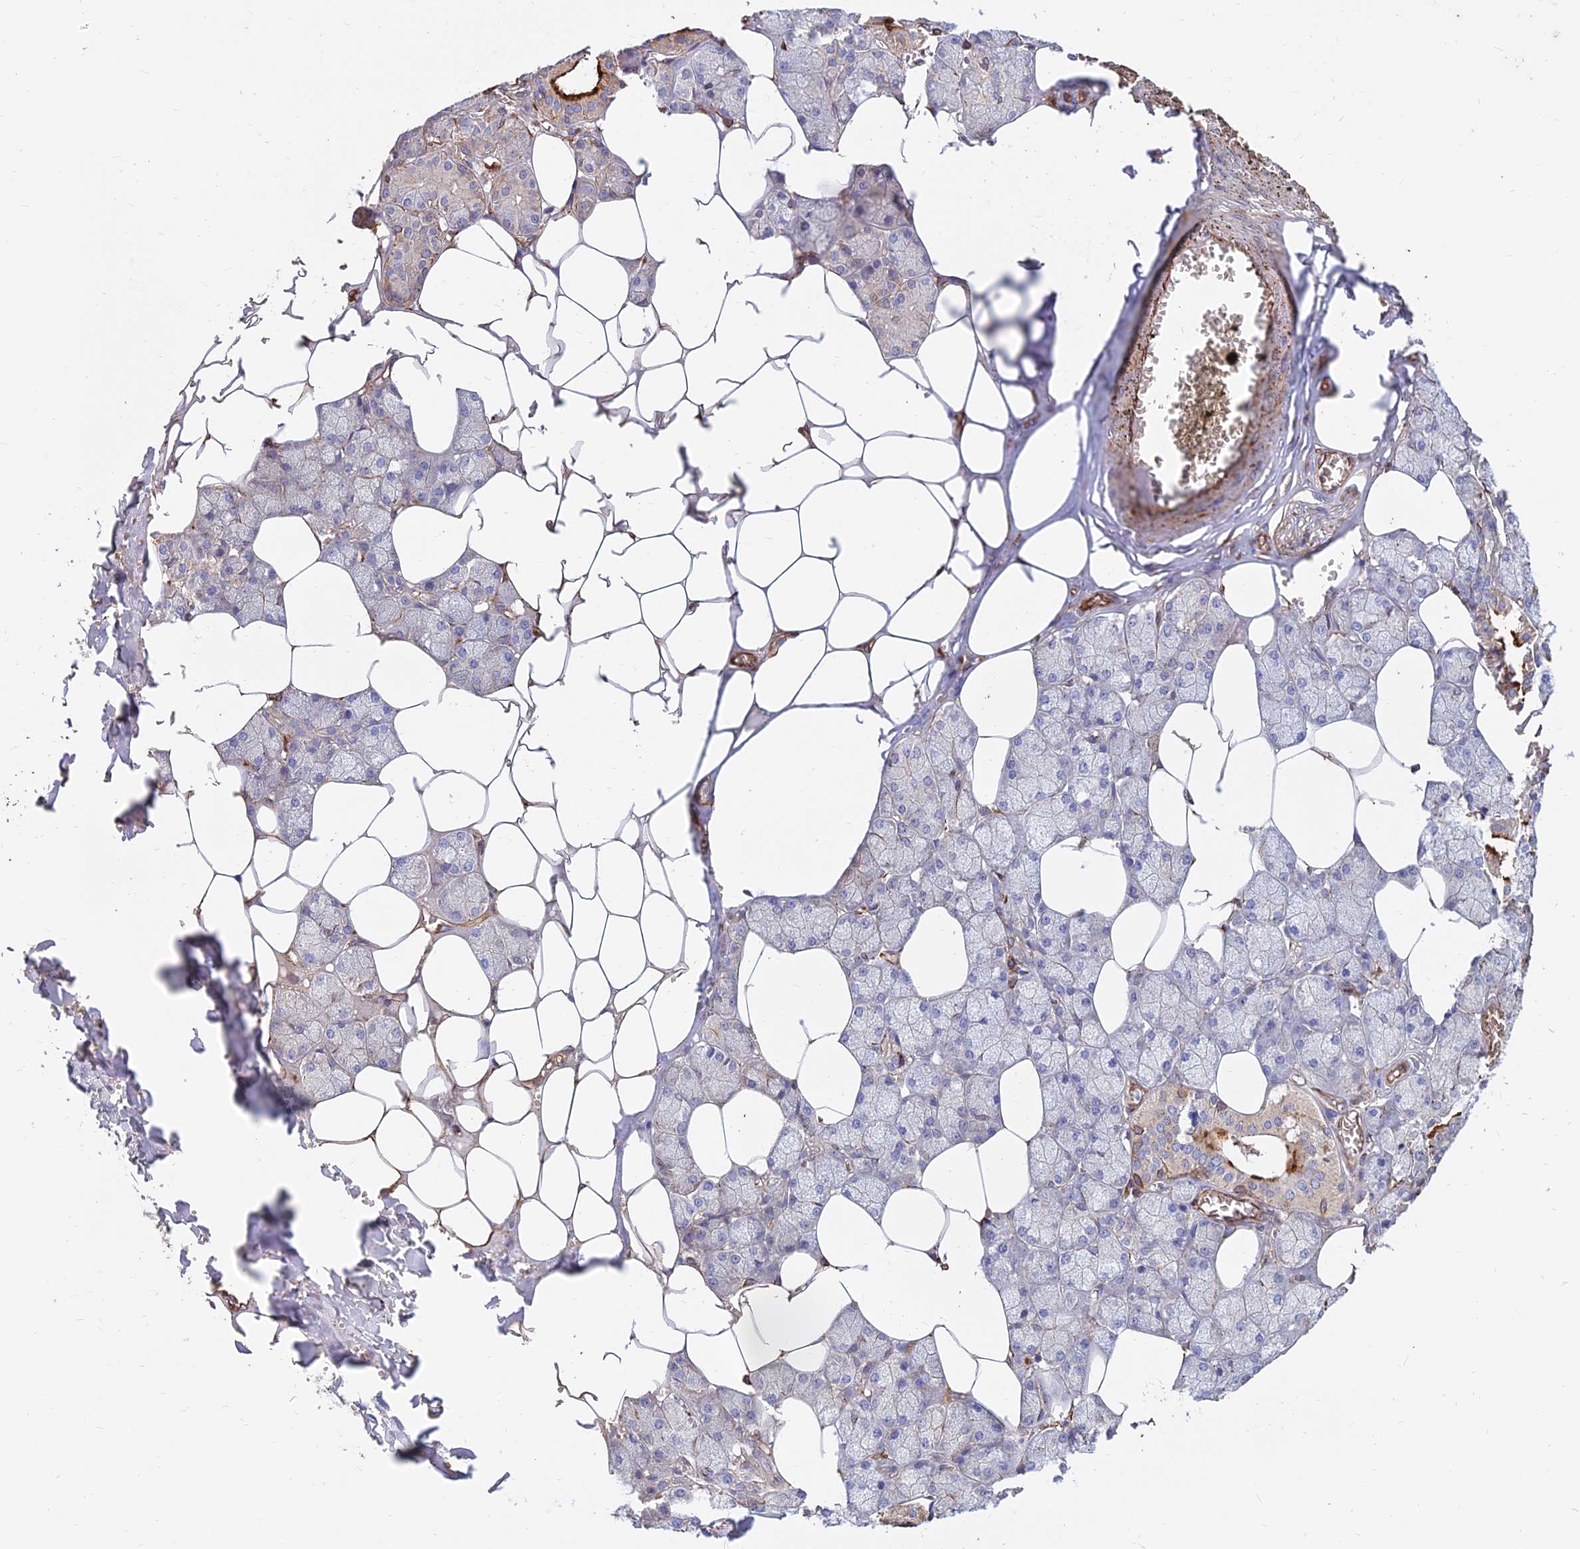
{"staining": {"intensity": "strong", "quantity": "<25%", "location": "cytoplasmic/membranous"}, "tissue": "salivary gland", "cell_type": "Glandular cells", "image_type": "normal", "snomed": [{"axis": "morphology", "description": "Normal tissue, NOS"}, {"axis": "topography", "description": "Salivary gland"}], "caption": "Immunohistochemistry of unremarkable salivary gland shows medium levels of strong cytoplasmic/membranous positivity in approximately <25% of glandular cells.", "gene": "CDK18", "patient": {"sex": "male", "age": 62}}